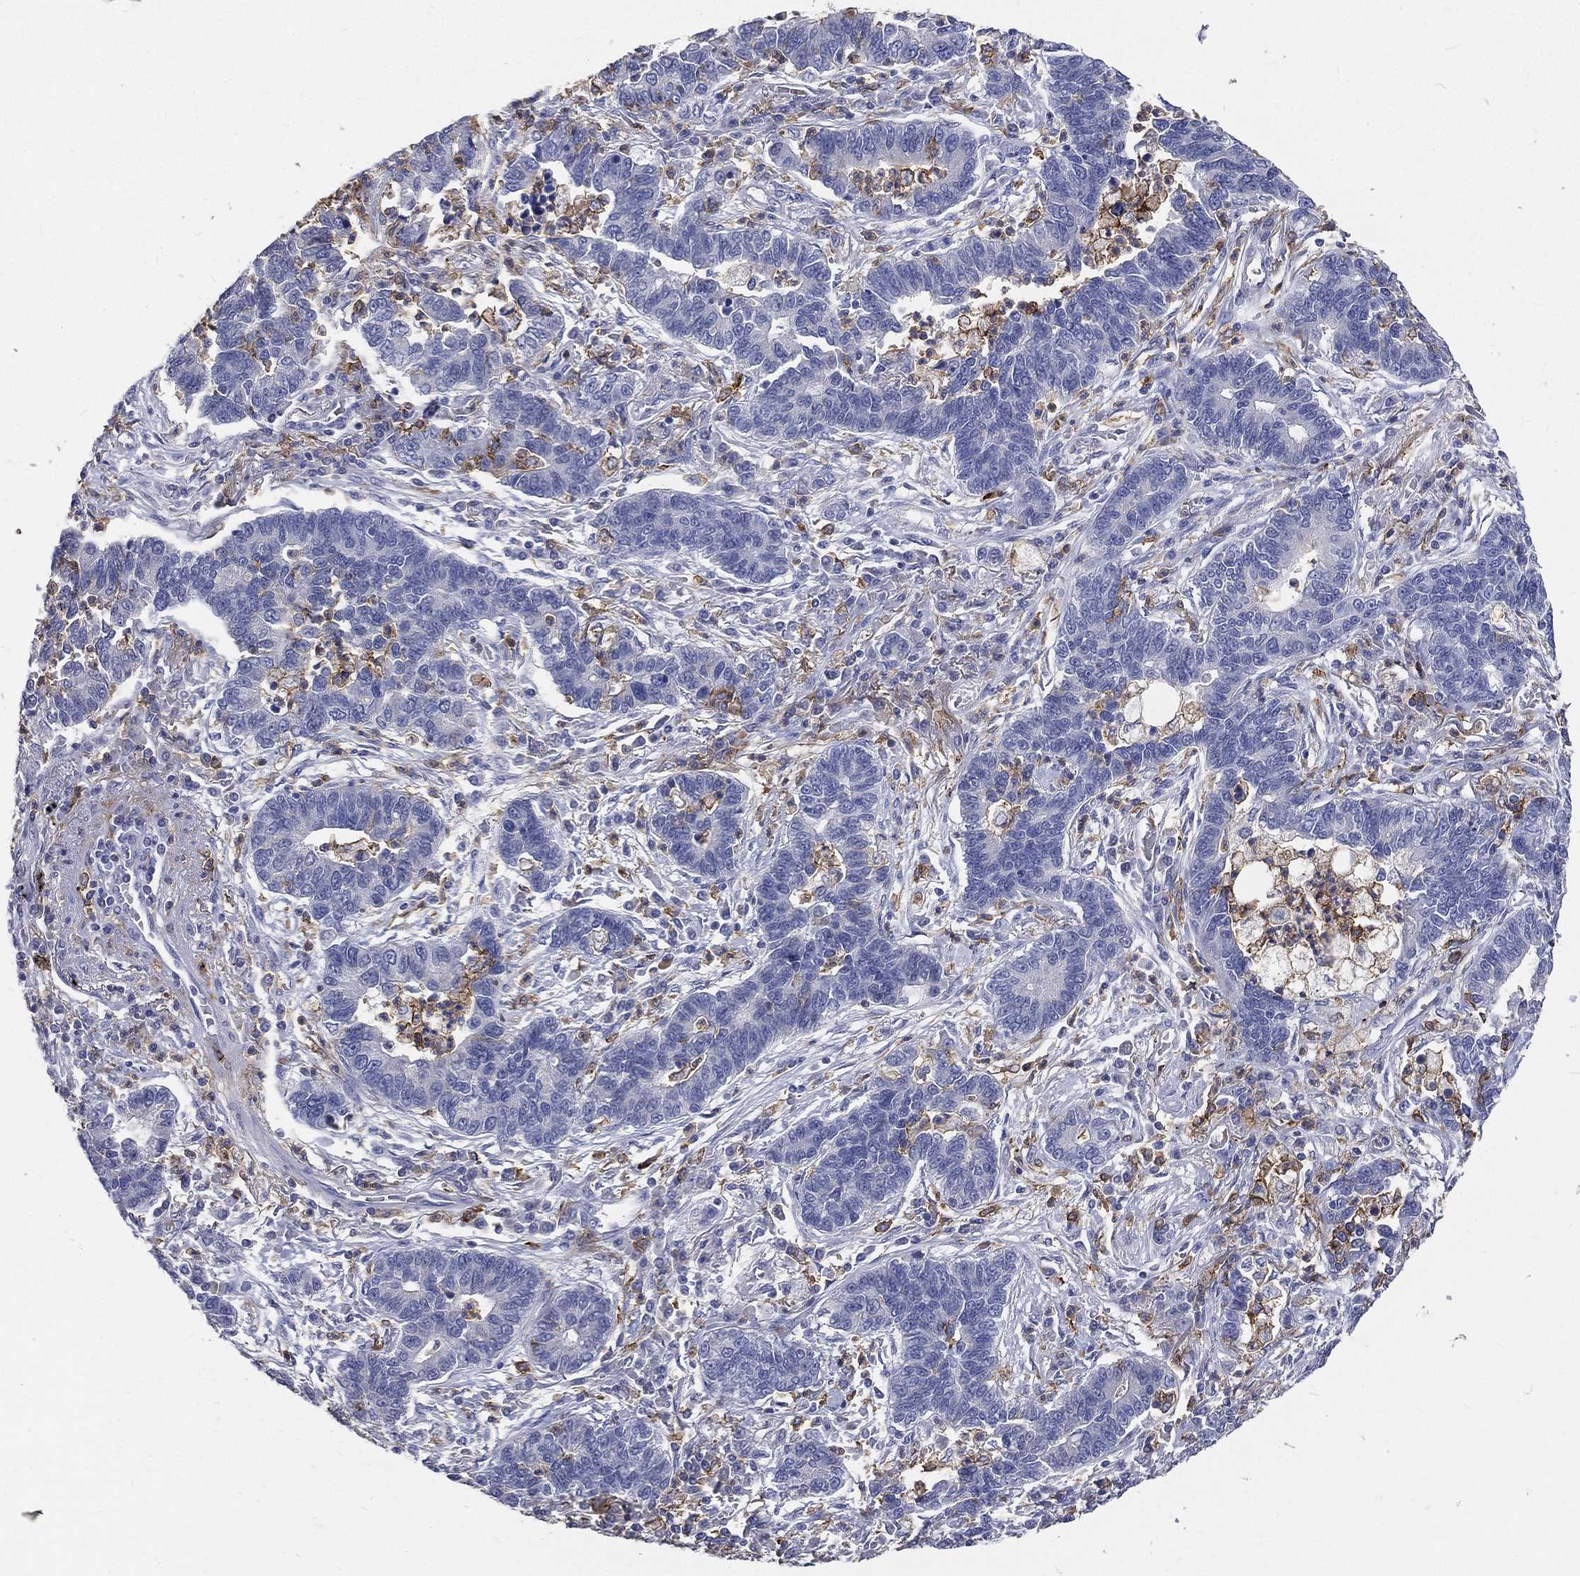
{"staining": {"intensity": "negative", "quantity": "none", "location": "none"}, "tissue": "lung cancer", "cell_type": "Tumor cells", "image_type": "cancer", "snomed": [{"axis": "morphology", "description": "Adenocarcinoma, NOS"}, {"axis": "topography", "description": "Lung"}], "caption": "Tumor cells show no significant protein positivity in lung adenocarcinoma.", "gene": "CD33", "patient": {"sex": "female", "age": 57}}